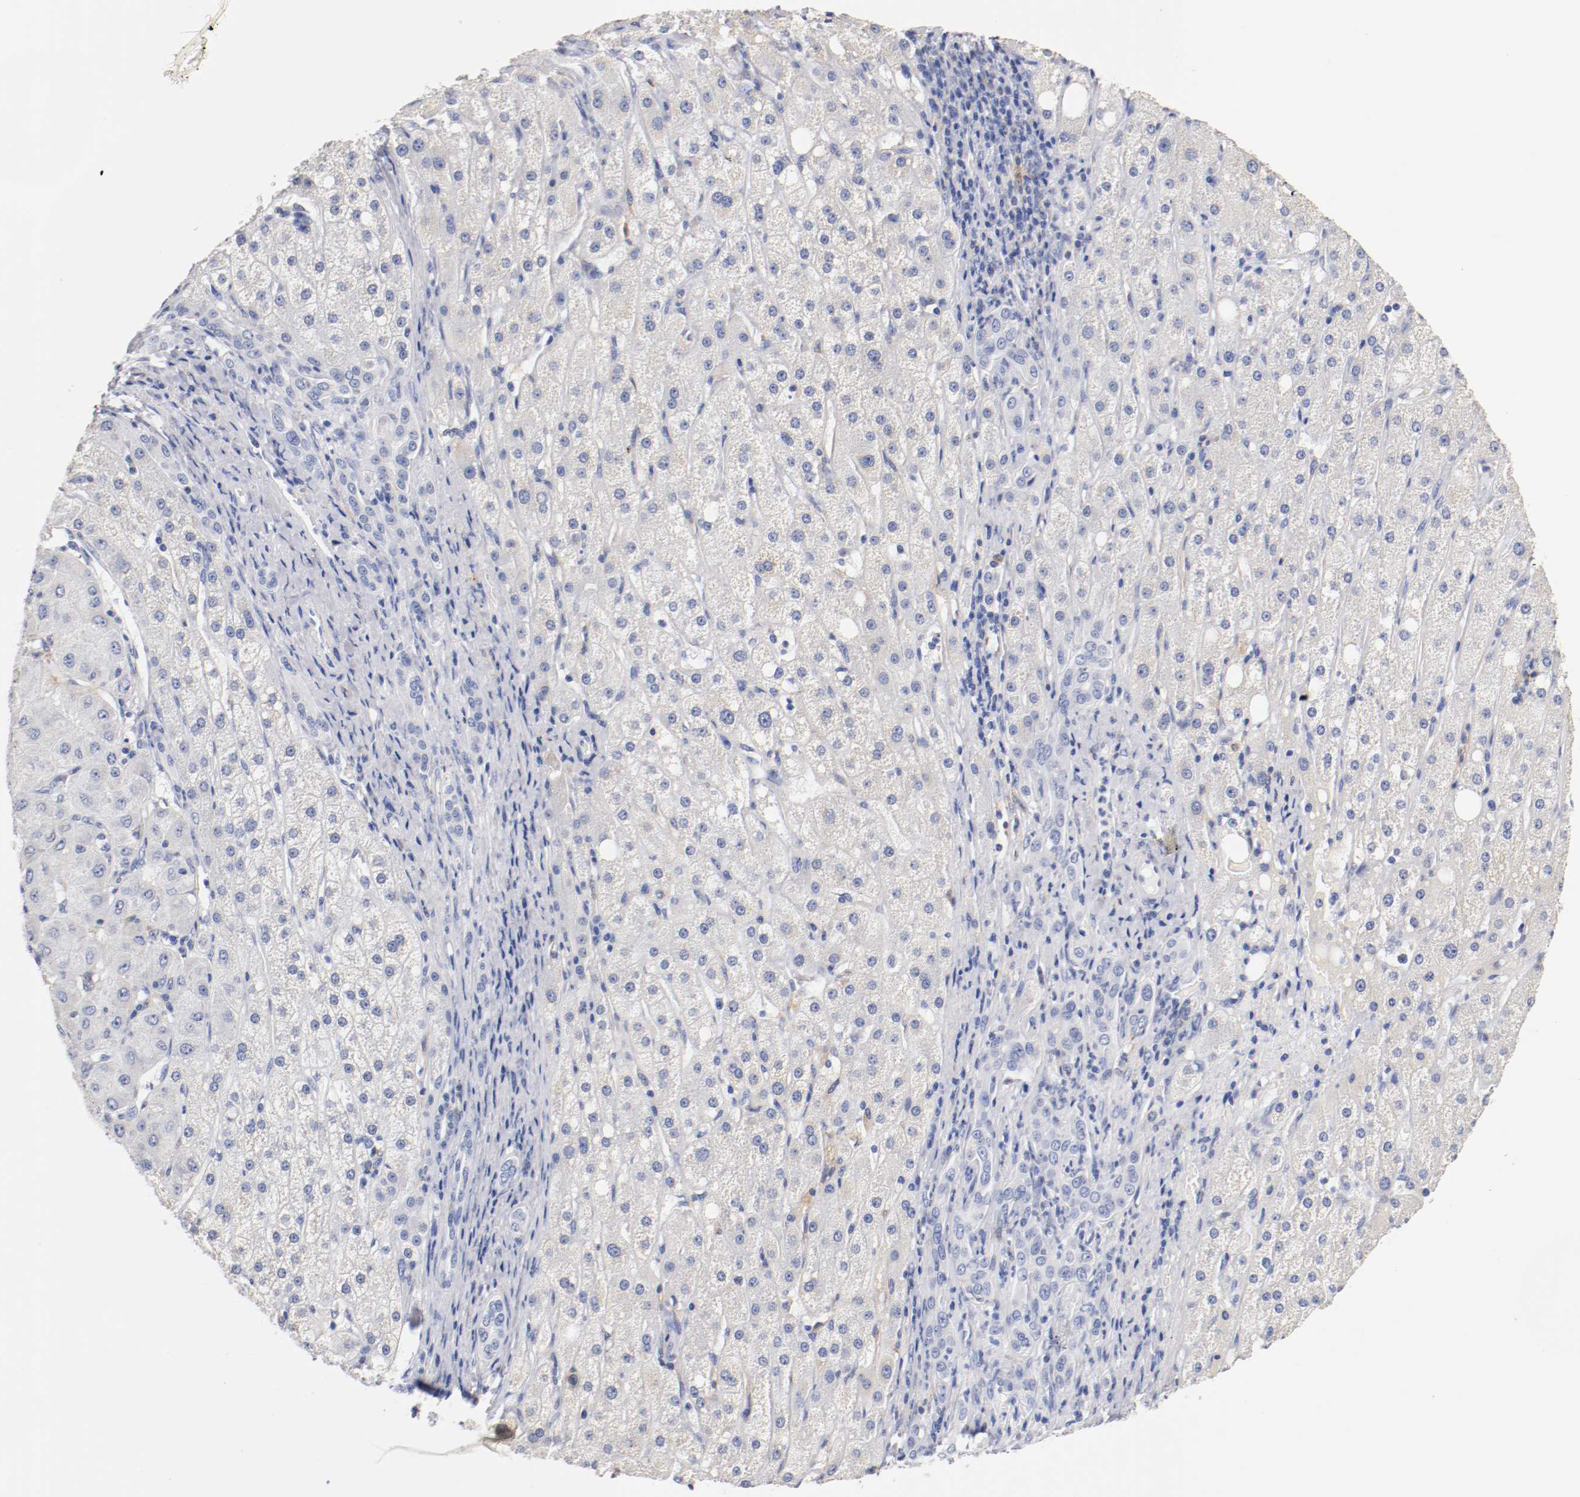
{"staining": {"intensity": "negative", "quantity": "none", "location": "none"}, "tissue": "liver cancer", "cell_type": "Tumor cells", "image_type": "cancer", "snomed": [{"axis": "morphology", "description": "Carcinoma, Hepatocellular, NOS"}, {"axis": "topography", "description": "Liver"}], "caption": "Tumor cells are negative for brown protein staining in liver hepatocellular carcinoma.", "gene": "FGFBP1", "patient": {"sex": "male", "age": 80}}